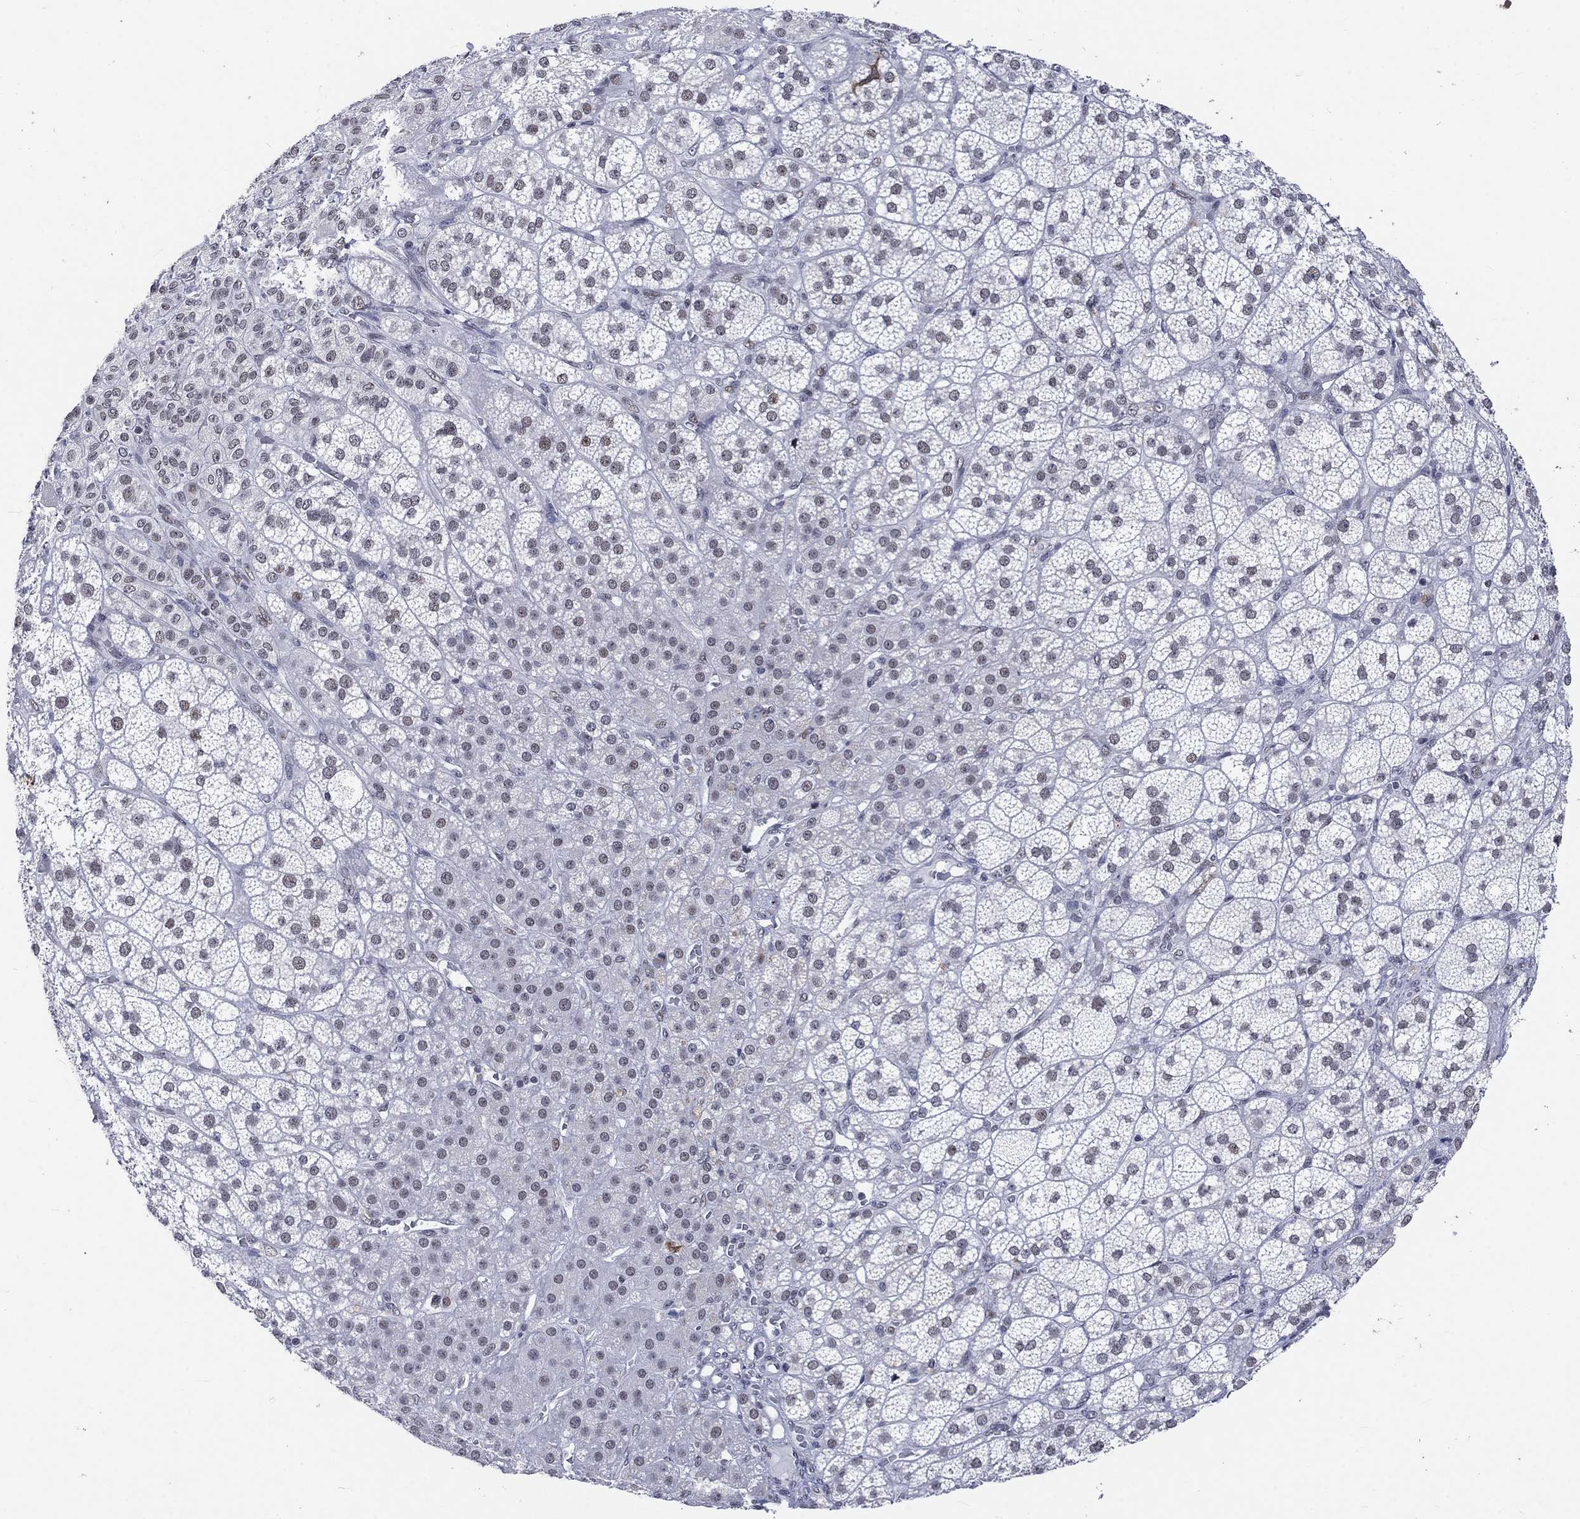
{"staining": {"intensity": "negative", "quantity": "none", "location": "none"}, "tissue": "adrenal gland", "cell_type": "Glandular cells", "image_type": "normal", "snomed": [{"axis": "morphology", "description": "Normal tissue, NOS"}, {"axis": "topography", "description": "Adrenal gland"}], "caption": "The photomicrograph reveals no significant staining in glandular cells of adrenal gland.", "gene": "HCFC1", "patient": {"sex": "female", "age": 60}}